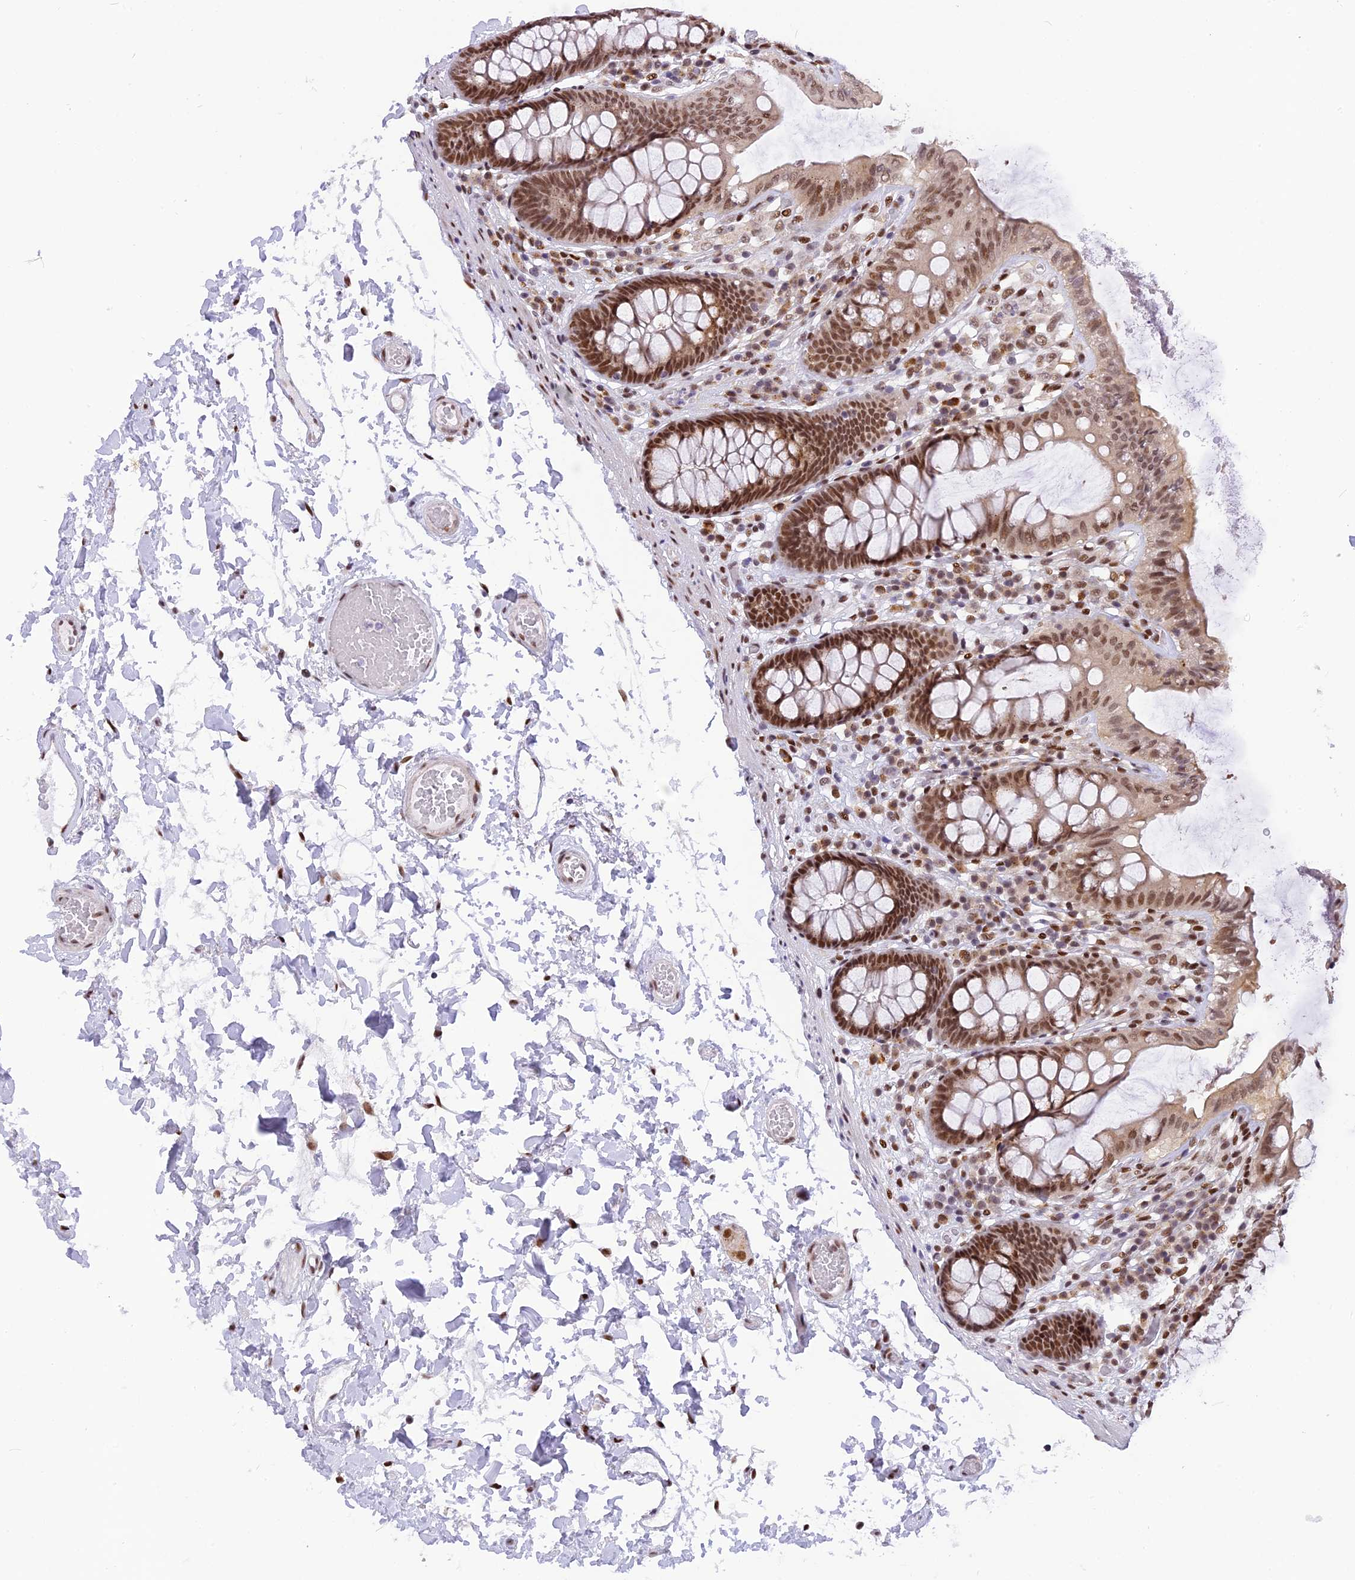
{"staining": {"intensity": "moderate", "quantity": ">75%", "location": "nuclear"}, "tissue": "colon", "cell_type": "Endothelial cells", "image_type": "normal", "snomed": [{"axis": "morphology", "description": "Normal tissue, NOS"}, {"axis": "topography", "description": "Colon"}], "caption": "This image shows immunohistochemistry staining of normal human colon, with medium moderate nuclear staining in about >75% of endothelial cells.", "gene": "IRF2BP1", "patient": {"sex": "male", "age": 84}}